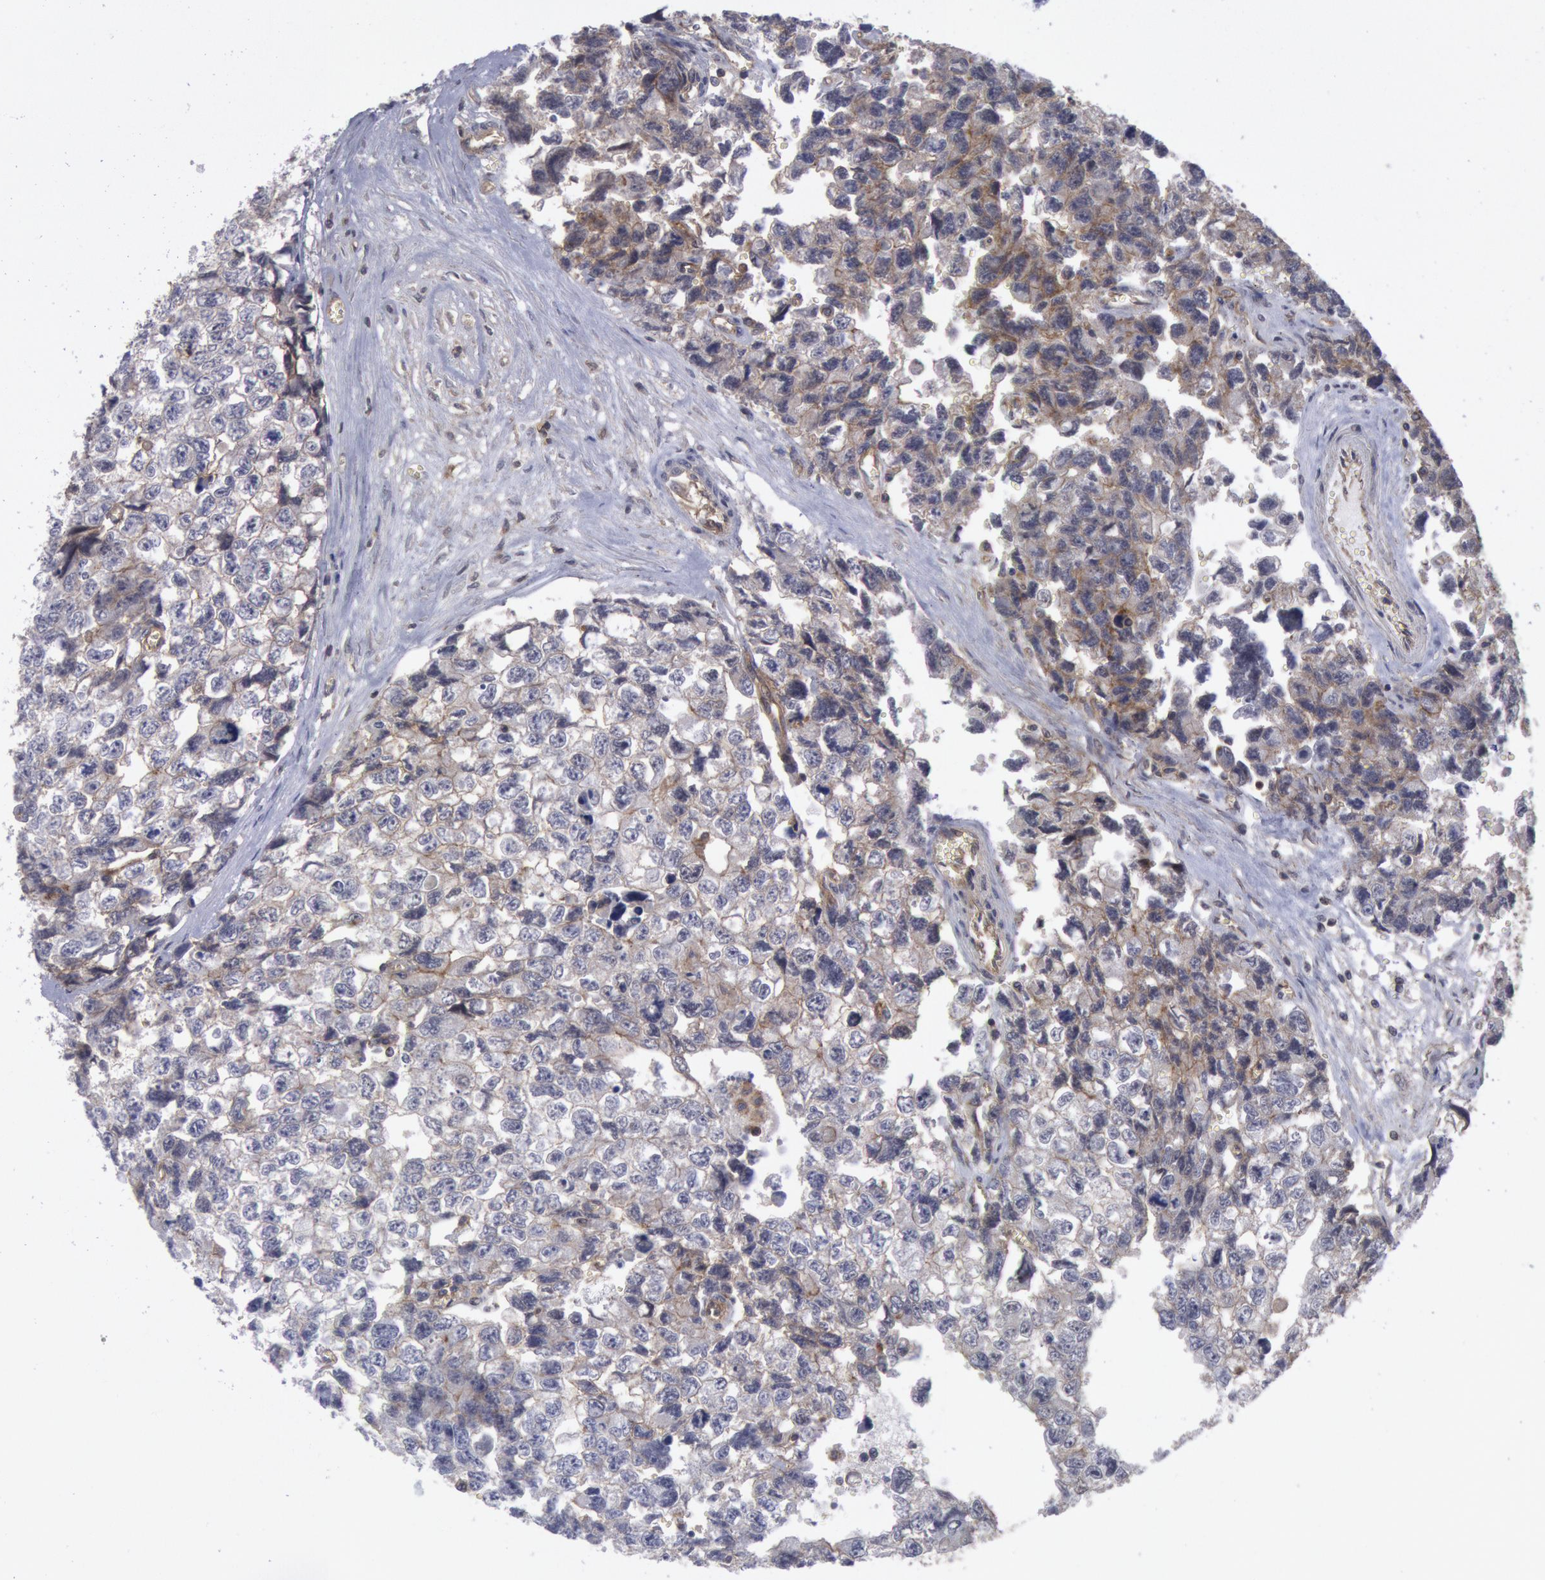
{"staining": {"intensity": "weak", "quantity": "<25%", "location": "cytoplasmic/membranous"}, "tissue": "testis cancer", "cell_type": "Tumor cells", "image_type": "cancer", "snomed": [{"axis": "morphology", "description": "Carcinoma, Embryonal, NOS"}, {"axis": "topography", "description": "Testis"}], "caption": "Immunohistochemistry (IHC) histopathology image of human testis embryonal carcinoma stained for a protein (brown), which demonstrates no staining in tumor cells.", "gene": "STX4", "patient": {"sex": "male", "age": 31}}